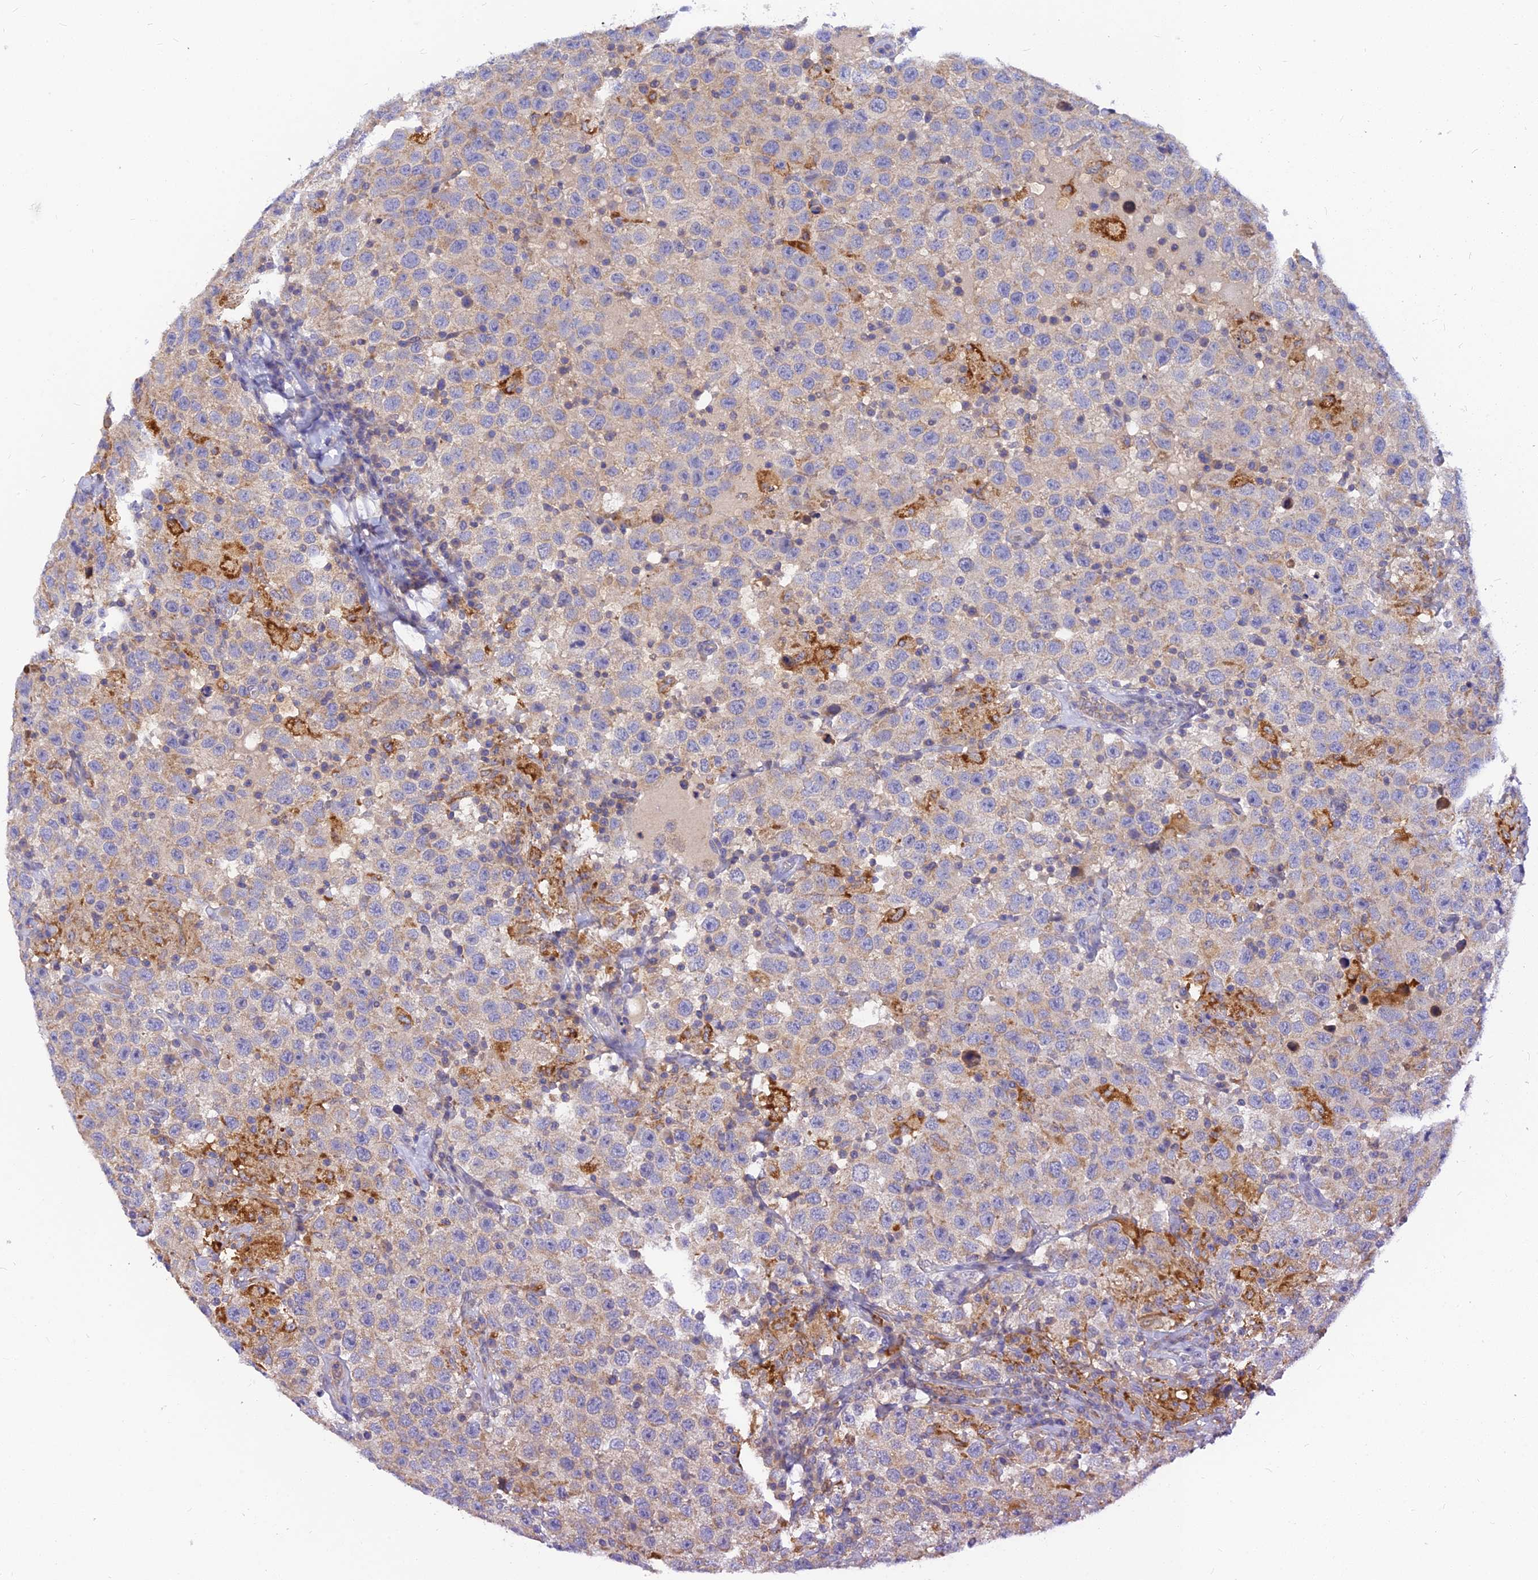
{"staining": {"intensity": "weak", "quantity": "<25%", "location": "cytoplasmic/membranous"}, "tissue": "testis cancer", "cell_type": "Tumor cells", "image_type": "cancer", "snomed": [{"axis": "morphology", "description": "Seminoma, NOS"}, {"axis": "topography", "description": "Testis"}], "caption": "A histopathology image of seminoma (testis) stained for a protein shows no brown staining in tumor cells.", "gene": "CACNA1B", "patient": {"sex": "male", "age": 41}}